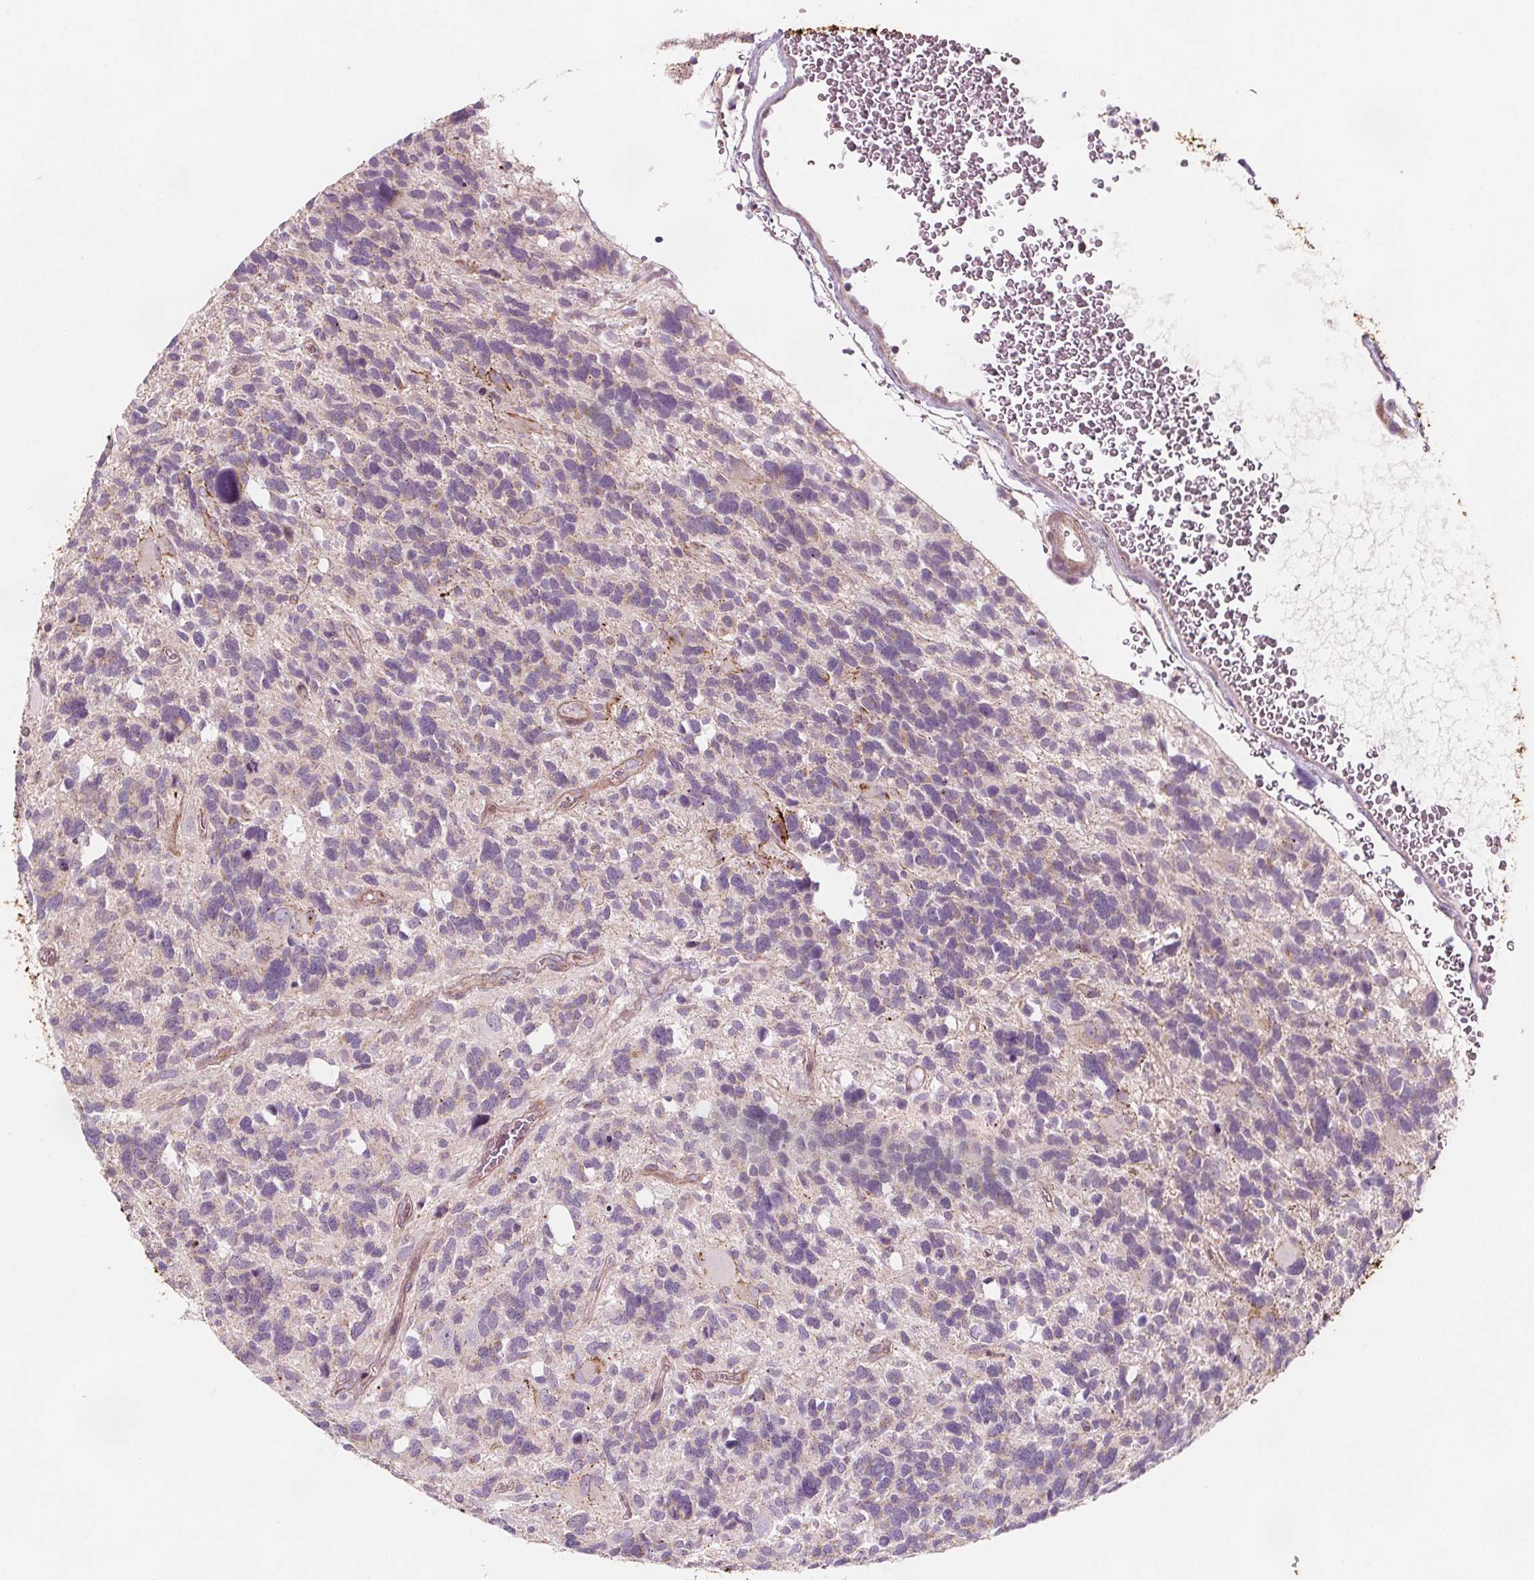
{"staining": {"intensity": "negative", "quantity": "none", "location": "none"}, "tissue": "glioma", "cell_type": "Tumor cells", "image_type": "cancer", "snomed": [{"axis": "morphology", "description": "Glioma, malignant, High grade"}, {"axis": "topography", "description": "Brain"}], "caption": "A photomicrograph of glioma stained for a protein exhibits no brown staining in tumor cells.", "gene": "ADAM33", "patient": {"sex": "male", "age": 49}}